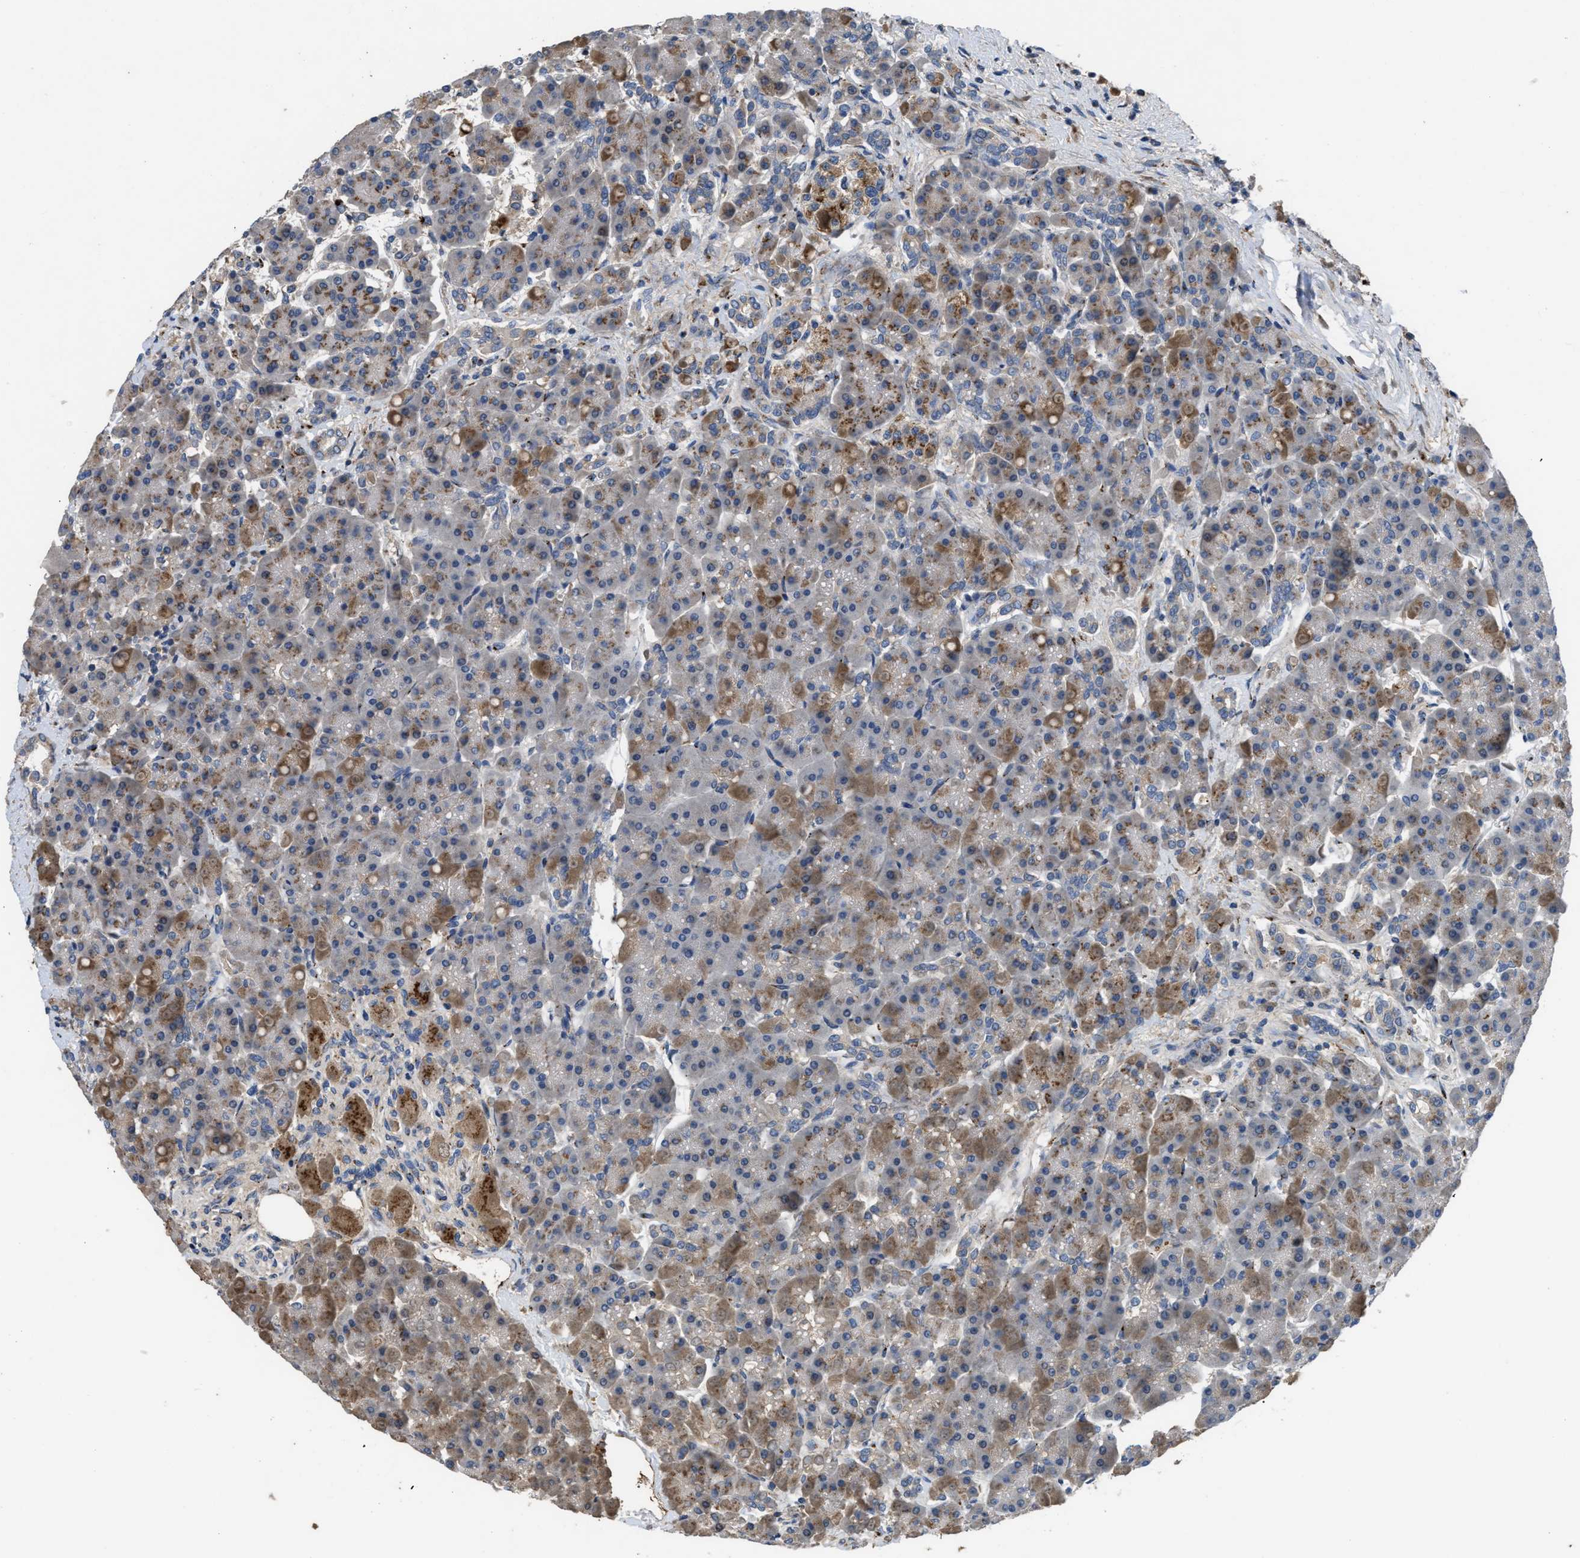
{"staining": {"intensity": "moderate", "quantity": "25%-75%", "location": "cytoplasmic/membranous"}, "tissue": "pancreas", "cell_type": "Exocrine glandular cells", "image_type": "normal", "snomed": [{"axis": "morphology", "description": "Normal tissue, NOS"}, {"axis": "topography", "description": "Pancreas"}], "caption": "Immunohistochemical staining of normal pancreas exhibits 25%-75% levels of moderate cytoplasmic/membranous protein expression in about 25%-75% of exocrine glandular cells. (brown staining indicates protein expression, while blue staining denotes nuclei).", "gene": "SIK2", "patient": {"sex": "female", "age": 70}}